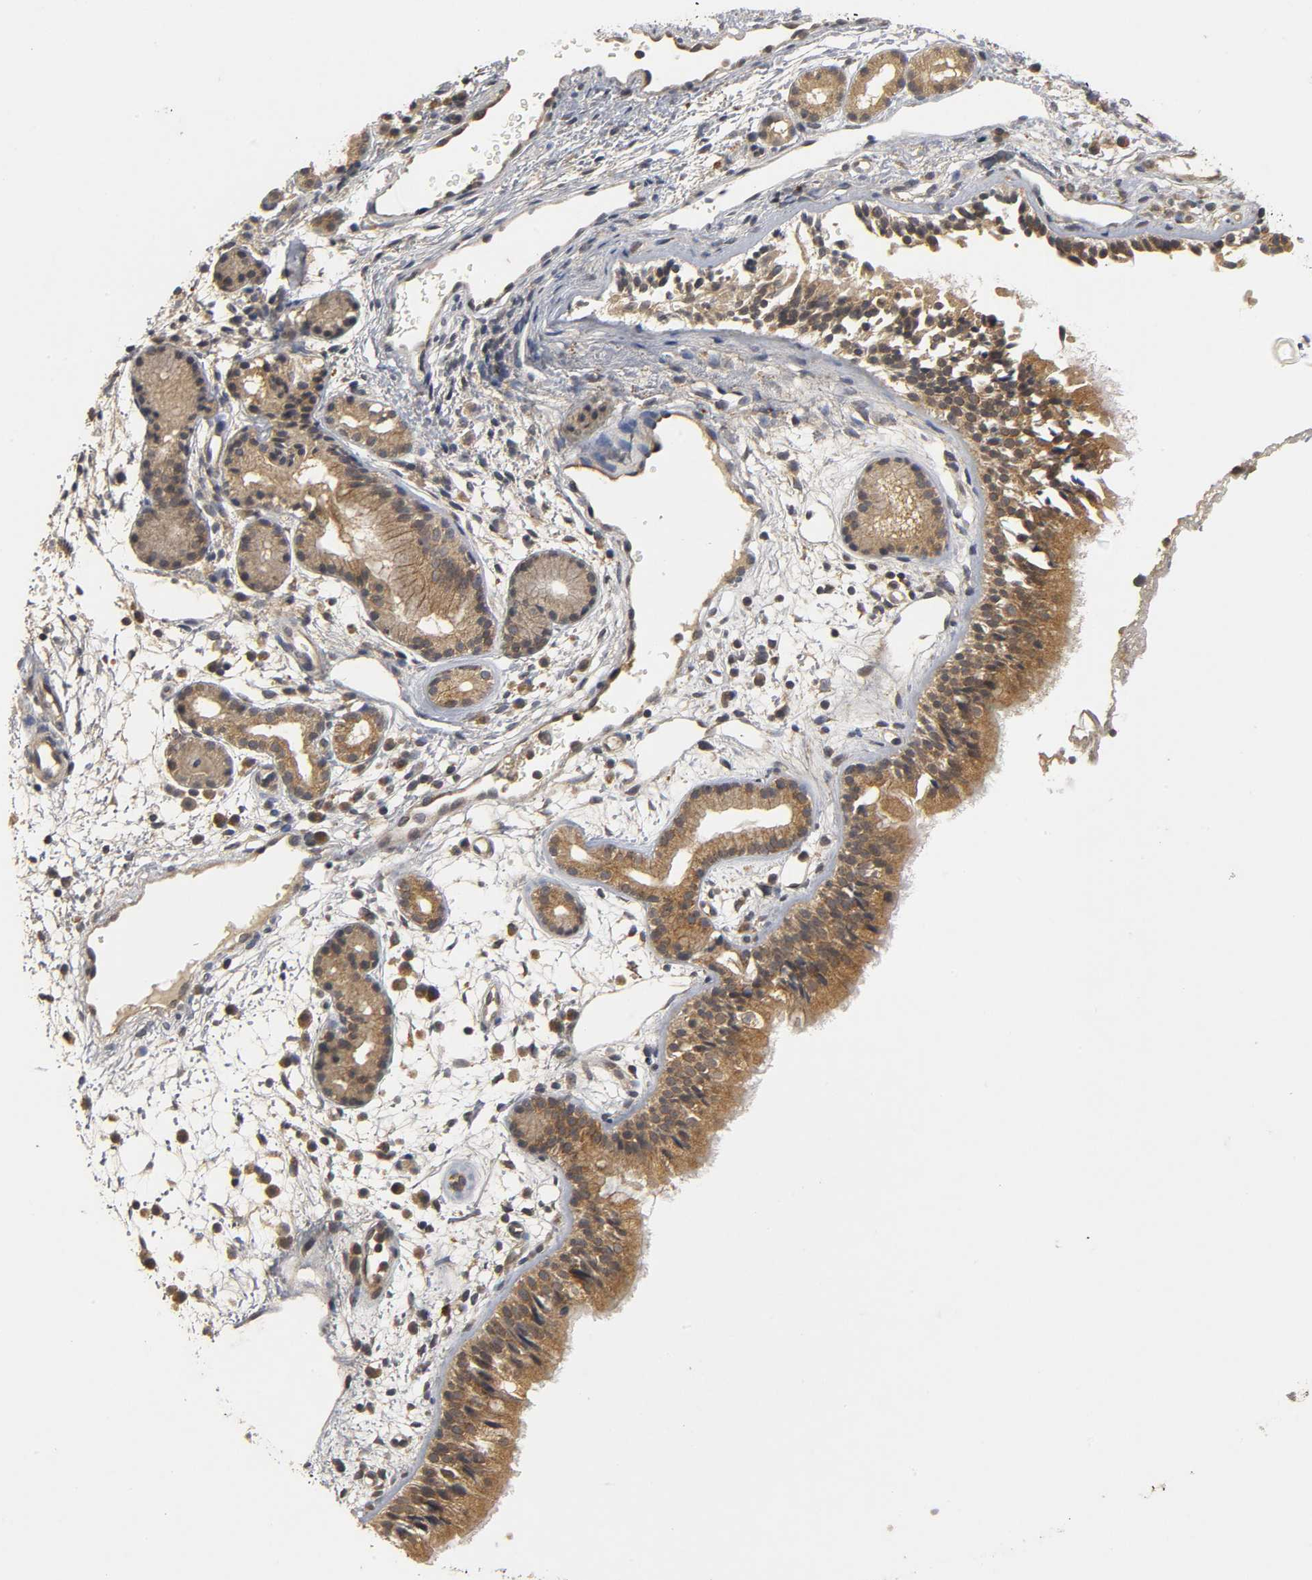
{"staining": {"intensity": "moderate", "quantity": ">75%", "location": "cytoplasmic/membranous"}, "tissue": "nasopharynx", "cell_type": "Respiratory epithelial cells", "image_type": "normal", "snomed": [{"axis": "morphology", "description": "Normal tissue, NOS"}, {"axis": "morphology", "description": "Inflammation, NOS"}, {"axis": "topography", "description": "Nasopharynx"}], "caption": "A photomicrograph of nasopharynx stained for a protein displays moderate cytoplasmic/membranous brown staining in respiratory epithelial cells. Immunohistochemistry (ihc) stains the protein in brown and the nuclei are stained blue.", "gene": "TRAF6", "patient": {"sex": "female", "age": 55}}